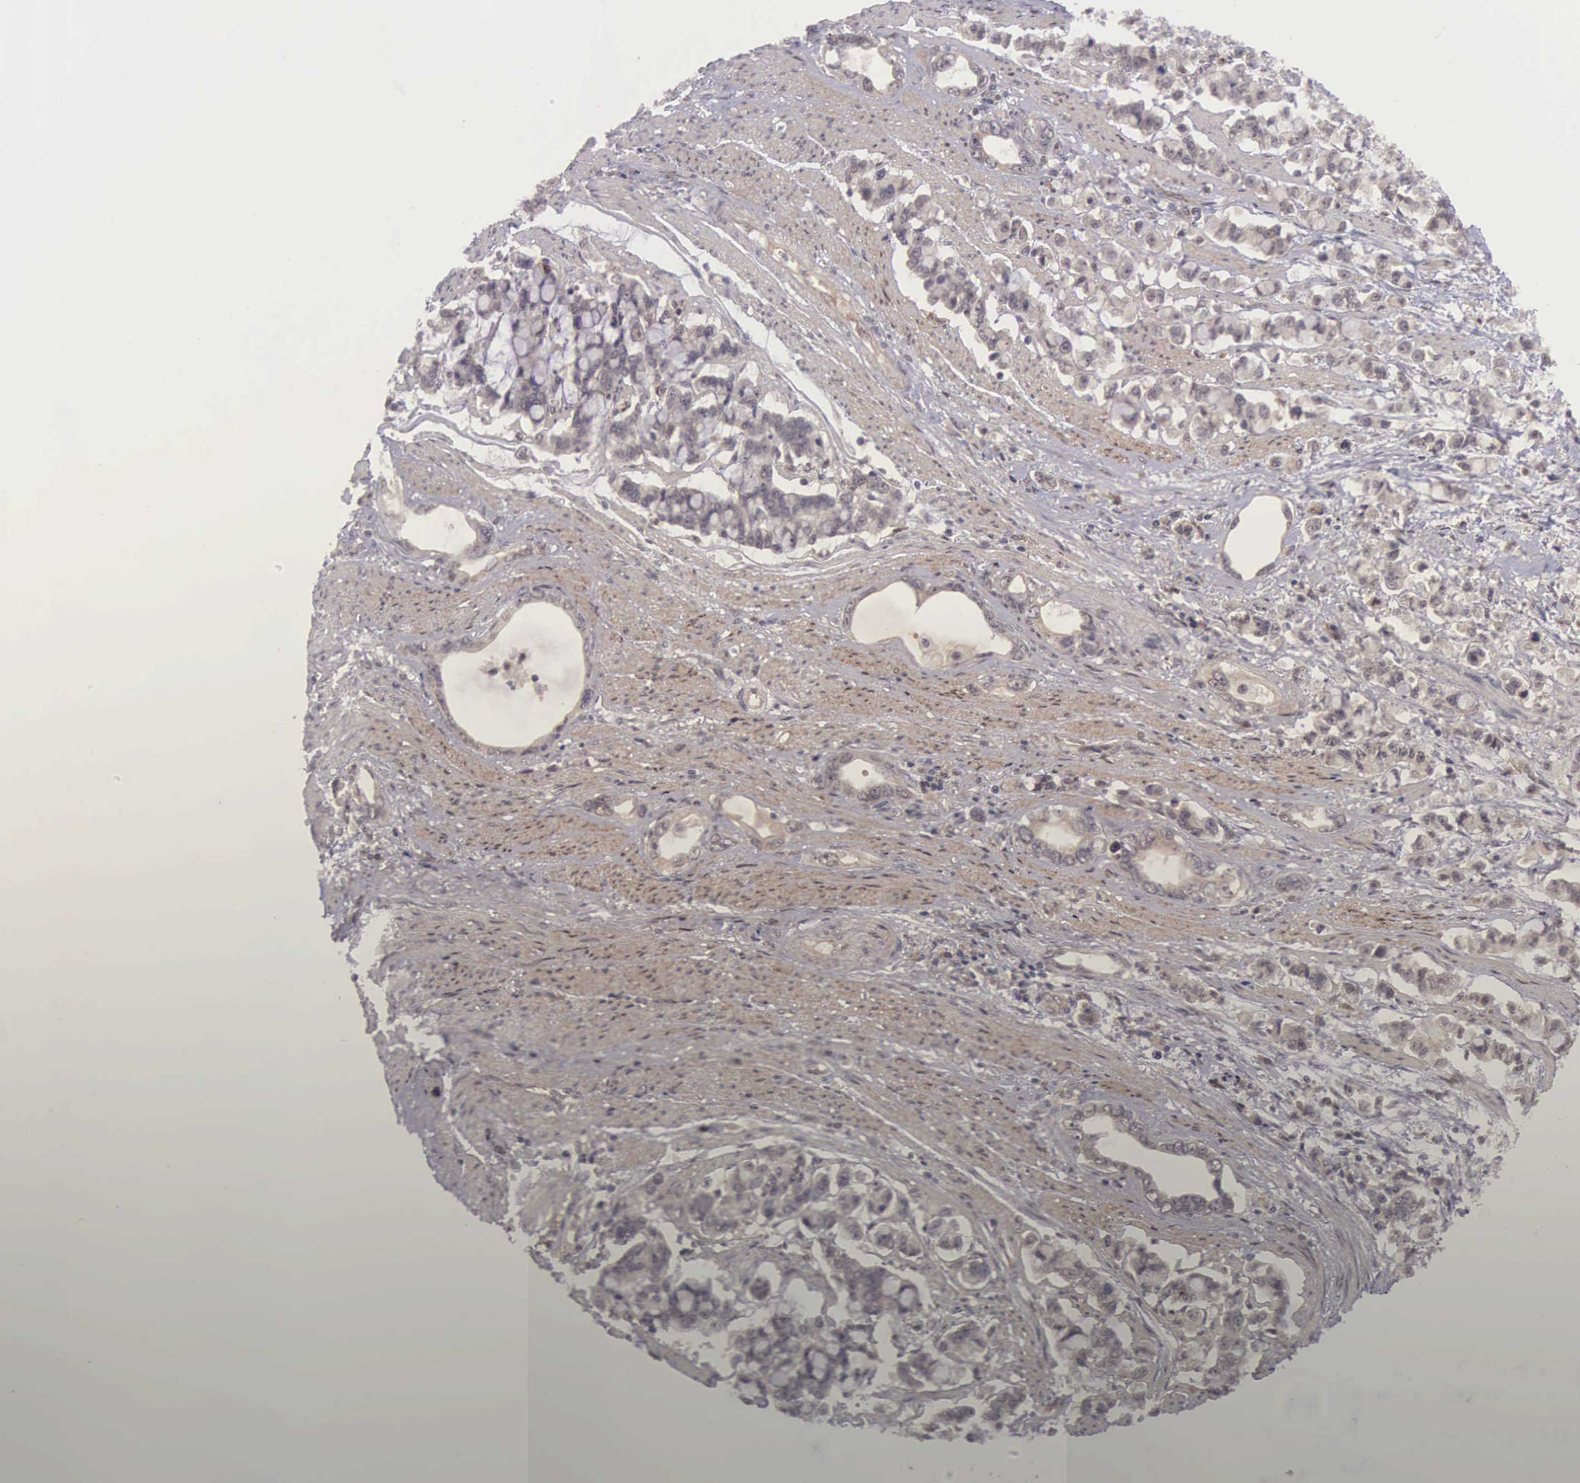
{"staining": {"intensity": "weak", "quantity": "25%-75%", "location": "cytoplasmic/membranous"}, "tissue": "stomach cancer", "cell_type": "Tumor cells", "image_type": "cancer", "snomed": [{"axis": "morphology", "description": "Adenocarcinoma, NOS"}, {"axis": "topography", "description": "Stomach"}], "caption": "This is an image of IHC staining of adenocarcinoma (stomach), which shows weak positivity in the cytoplasmic/membranous of tumor cells.", "gene": "VASH1", "patient": {"sex": "male", "age": 78}}